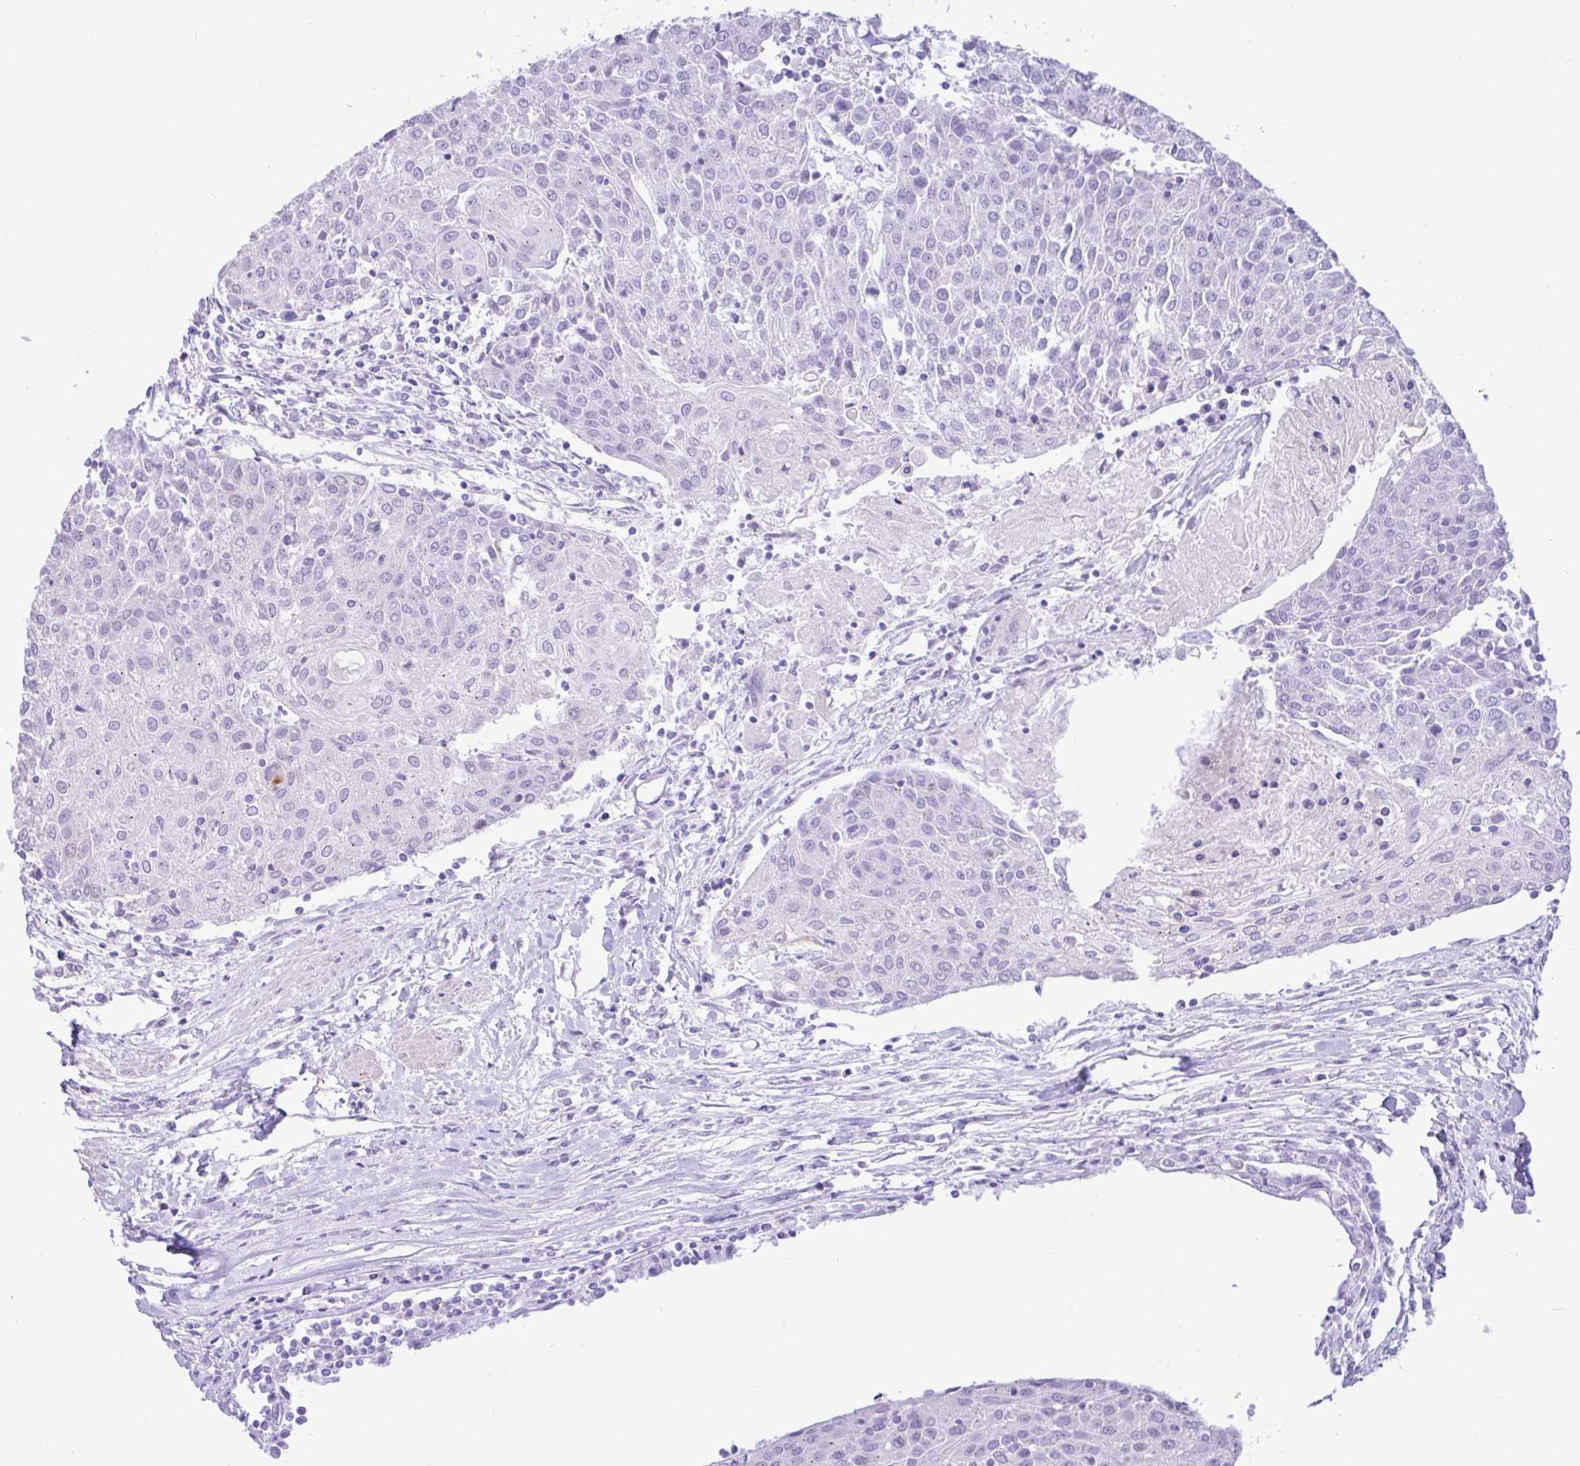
{"staining": {"intensity": "negative", "quantity": "none", "location": "none"}, "tissue": "urothelial cancer", "cell_type": "Tumor cells", "image_type": "cancer", "snomed": [{"axis": "morphology", "description": "Urothelial carcinoma, High grade"}, {"axis": "topography", "description": "Urinary bladder"}], "caption": "High magnification brightfield microscopy of urothelial carcinoma (high-grade) stained with DAB (brown) and counterstained with hematoxylin (blue): tumor cells show no significant positivity. Brightfield microscopy of immunohistochemistry (IHC) stained with DAB (brown) and hematoxylin (blue), captured at high magnification.", "gene": "REEP1", "patient": {"sex": "female", "age": 85}}